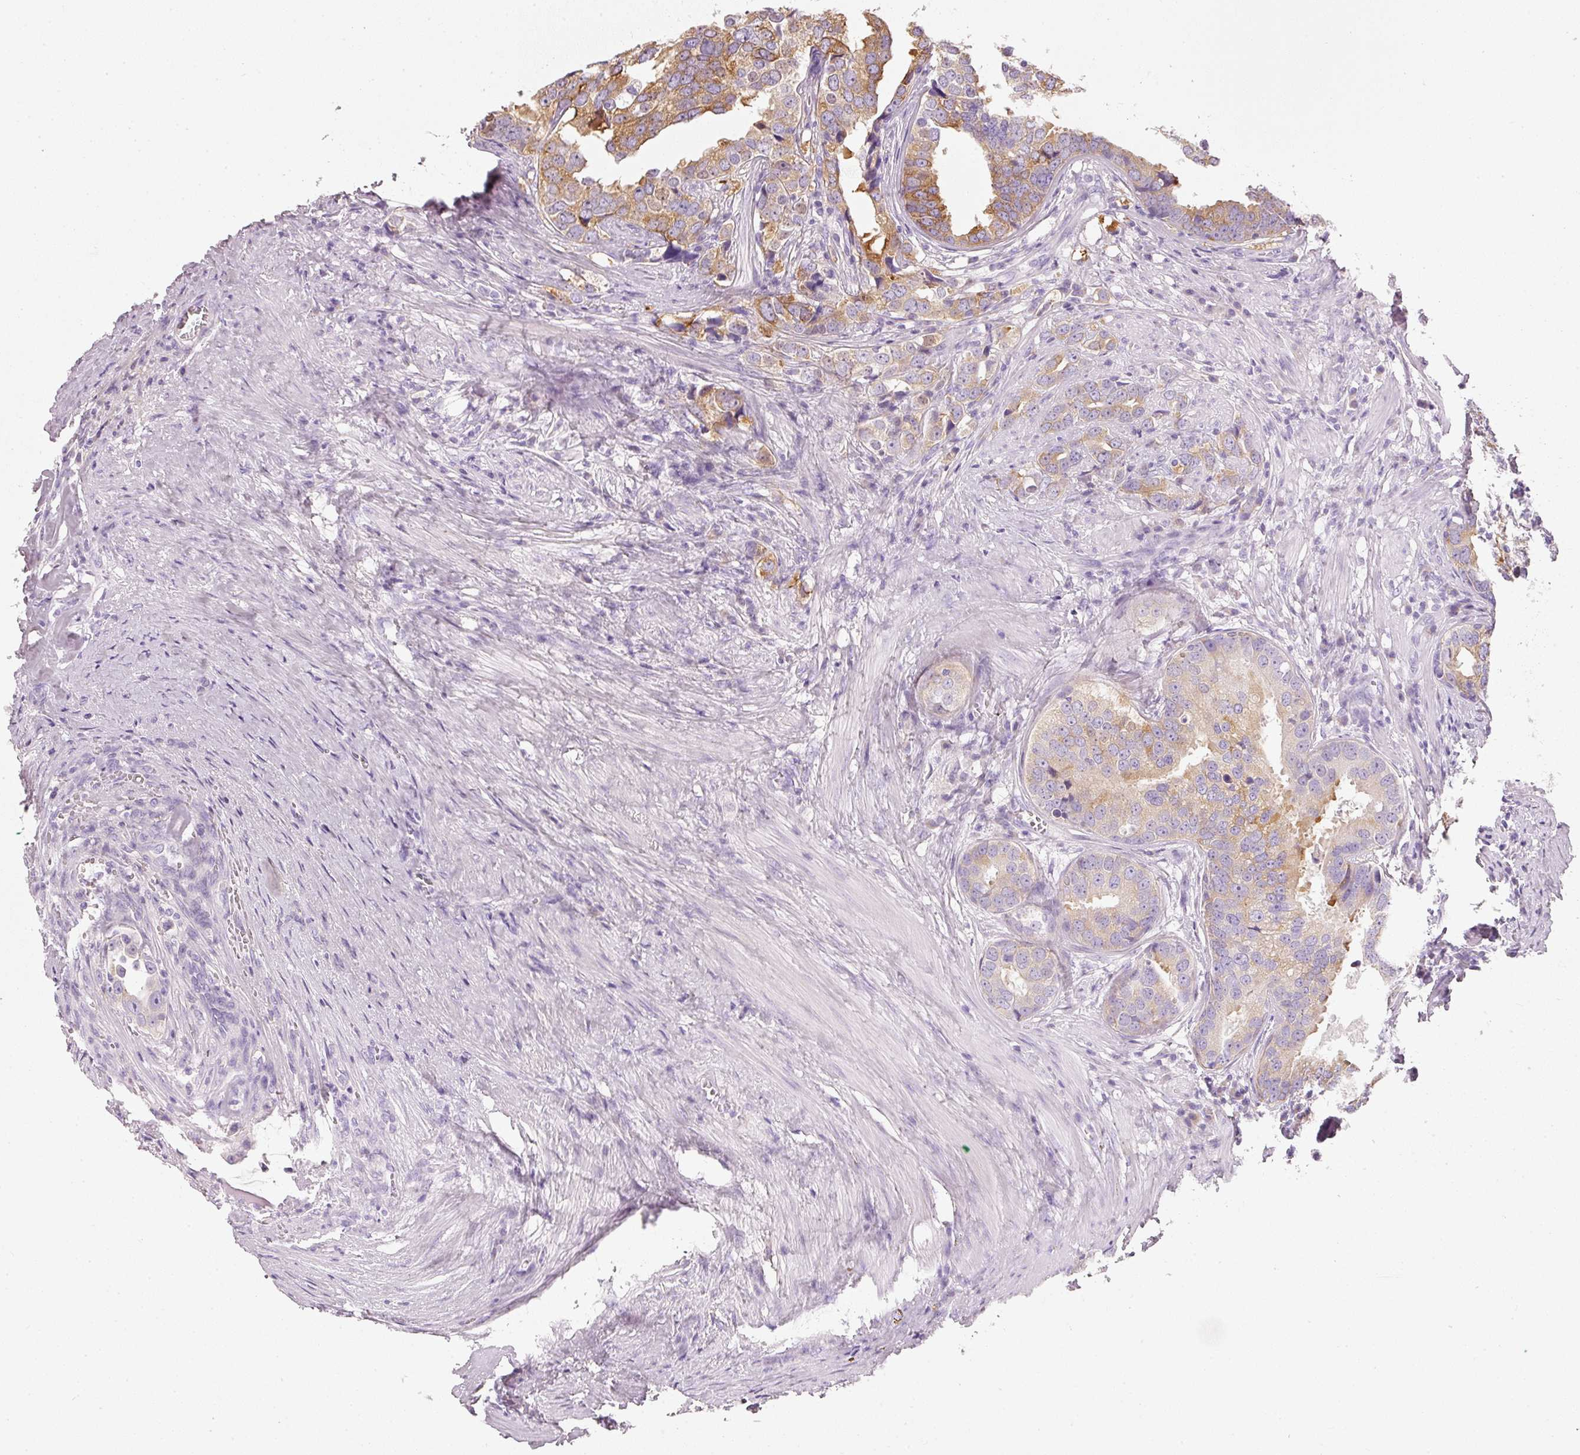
{"staining": {"intensity": "moderate", "quantity": "25%-75%", "location": "cytoplasmic/membranous"}, "tissue": "prostate cancer", "cell_type": "Tumor cells", "image_type": "cancer", "snomed": [{"axis": "morphology", "description": "Adenocarcinoma, High grade"}, {"axis": "topography", "description": "Prostate"}], "caption": "Moderate cytoplasmic/membranous staining for a protein is identified in about 25%-75% of tumor cells of high-grade adenocarcinoma (prostate) using IHC.", "gene": "PDXDC1", "patient": {"sex": "male", "age": 71}}